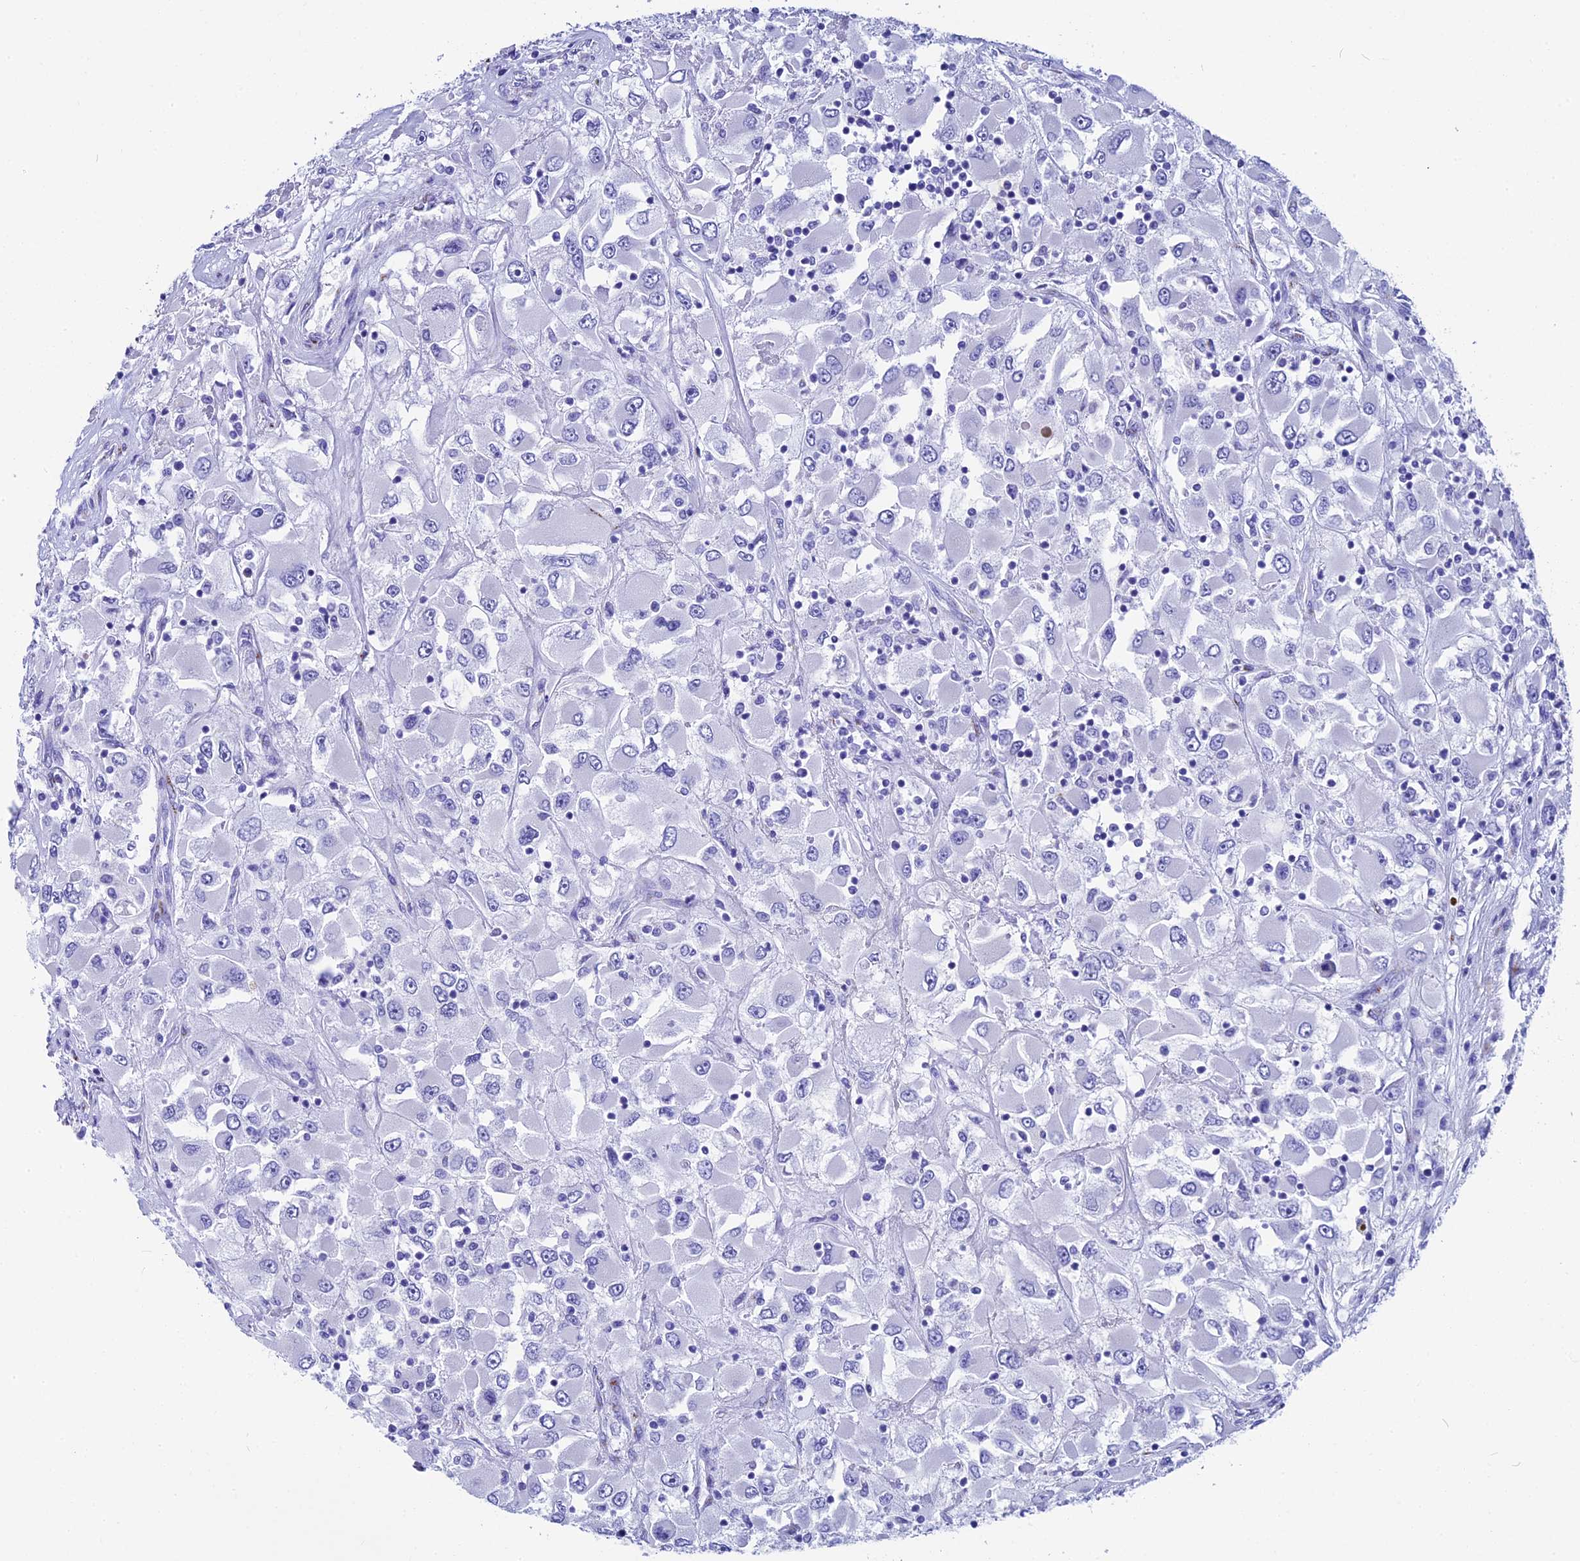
{"staining": {"intensity": "negative", "quantity": "none", "location": "none"}, "tissue": "renal cancer", "cell_type": "Tumor cells", "image_type": "cancer", "snomed": [{"axis": "morphology", "description": "Adenocarcinoma, NOS"}, {"axis": "topography", "description": "Kidney"}], "caption": "Tumor cells are negative for protein expression in human renal cancer (adenocarcinoma). (Stains: DAB (3,3'-diaminobenzidine) IHC with hematoxylin counter stain, Microscopy: brightfield microscopy at high magnification).", "gene": "AP3B2", "patient": {"sex": "female", "age": 52}}